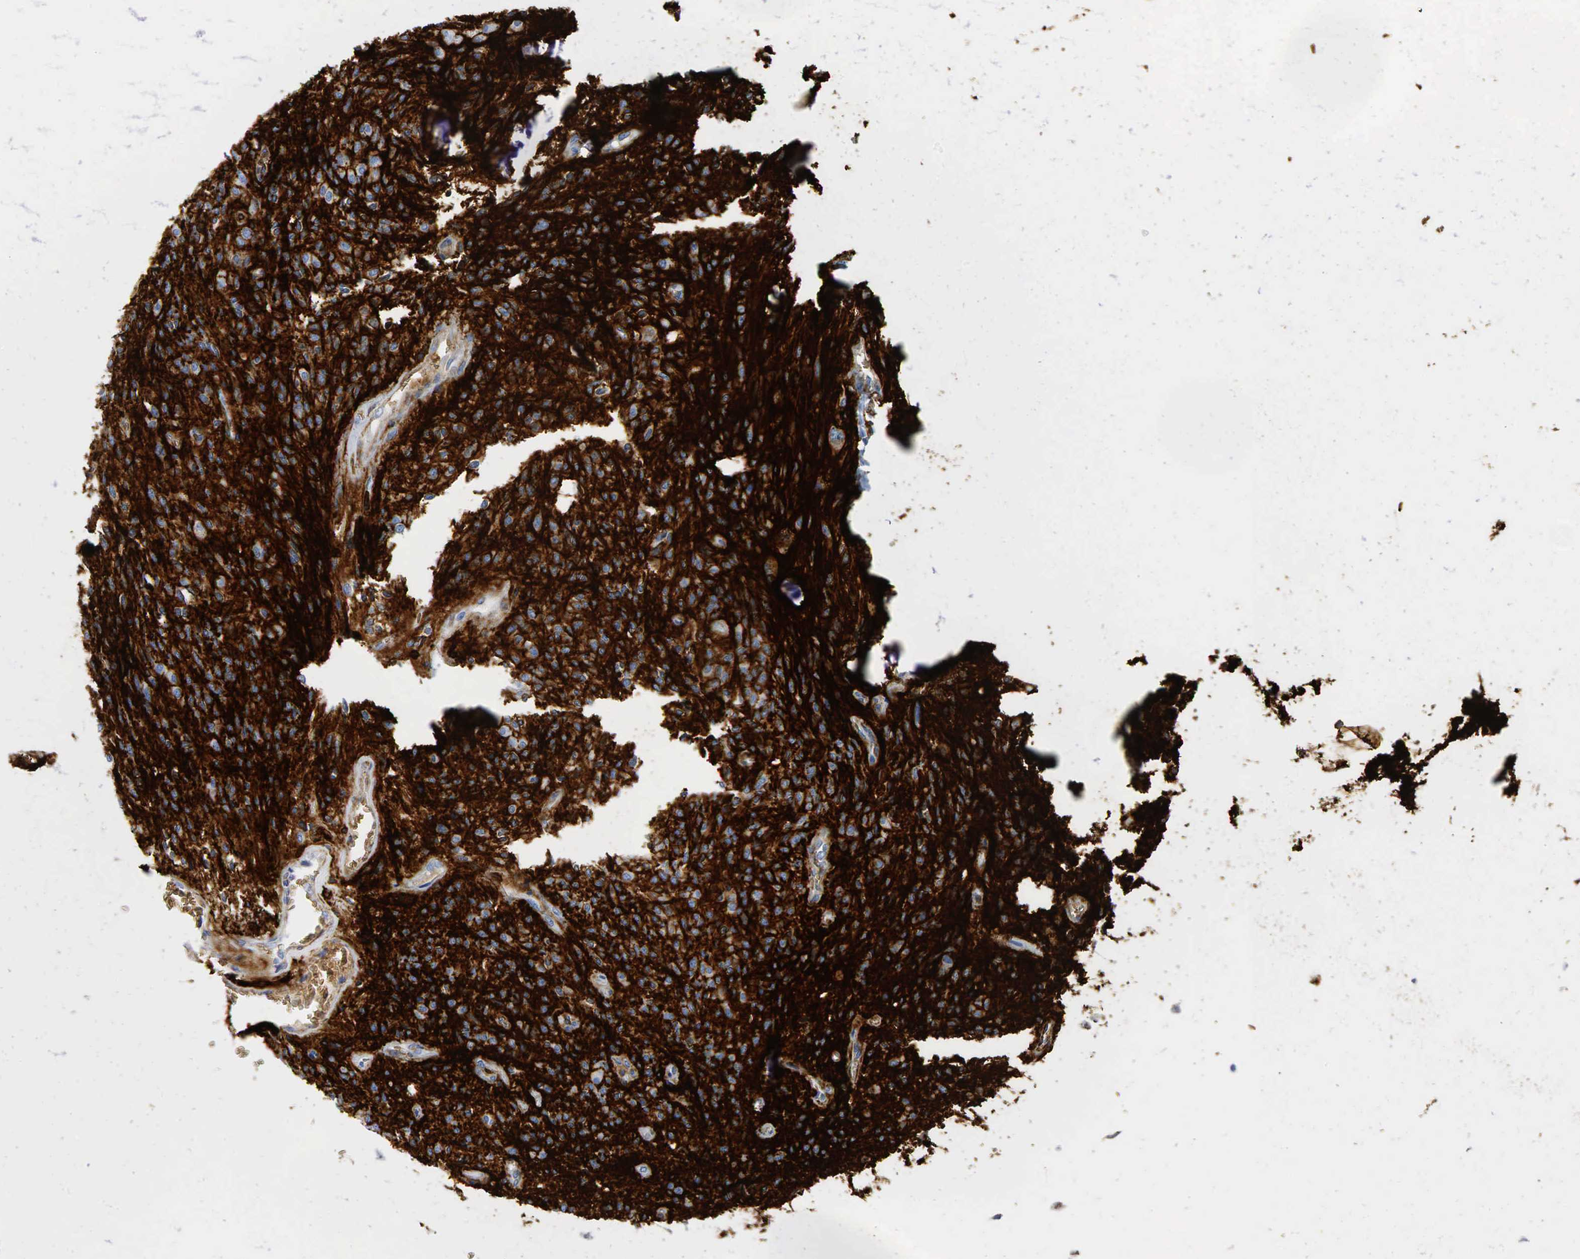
{"staining": {"intensity": "strong", "quantity": ">75%", "location": "cytoplasmic/membranous"}, "tissue": "glioma", "cell_type": "Tumor cells", "image_type": "cancer", "snomed": [{"axis": "morphology", "description": "Glioma, malignant, Low grade"}, {"axis": "topography", "description": "Brain"}], "caption": "Malignant low-grade glioma stained with a brown dye shows strong cytoplasmic/membranous positive positivity in approximately >75% of tumor cells.", "gene": "CD44", "patient": {"sex": "female", "age": 15}}